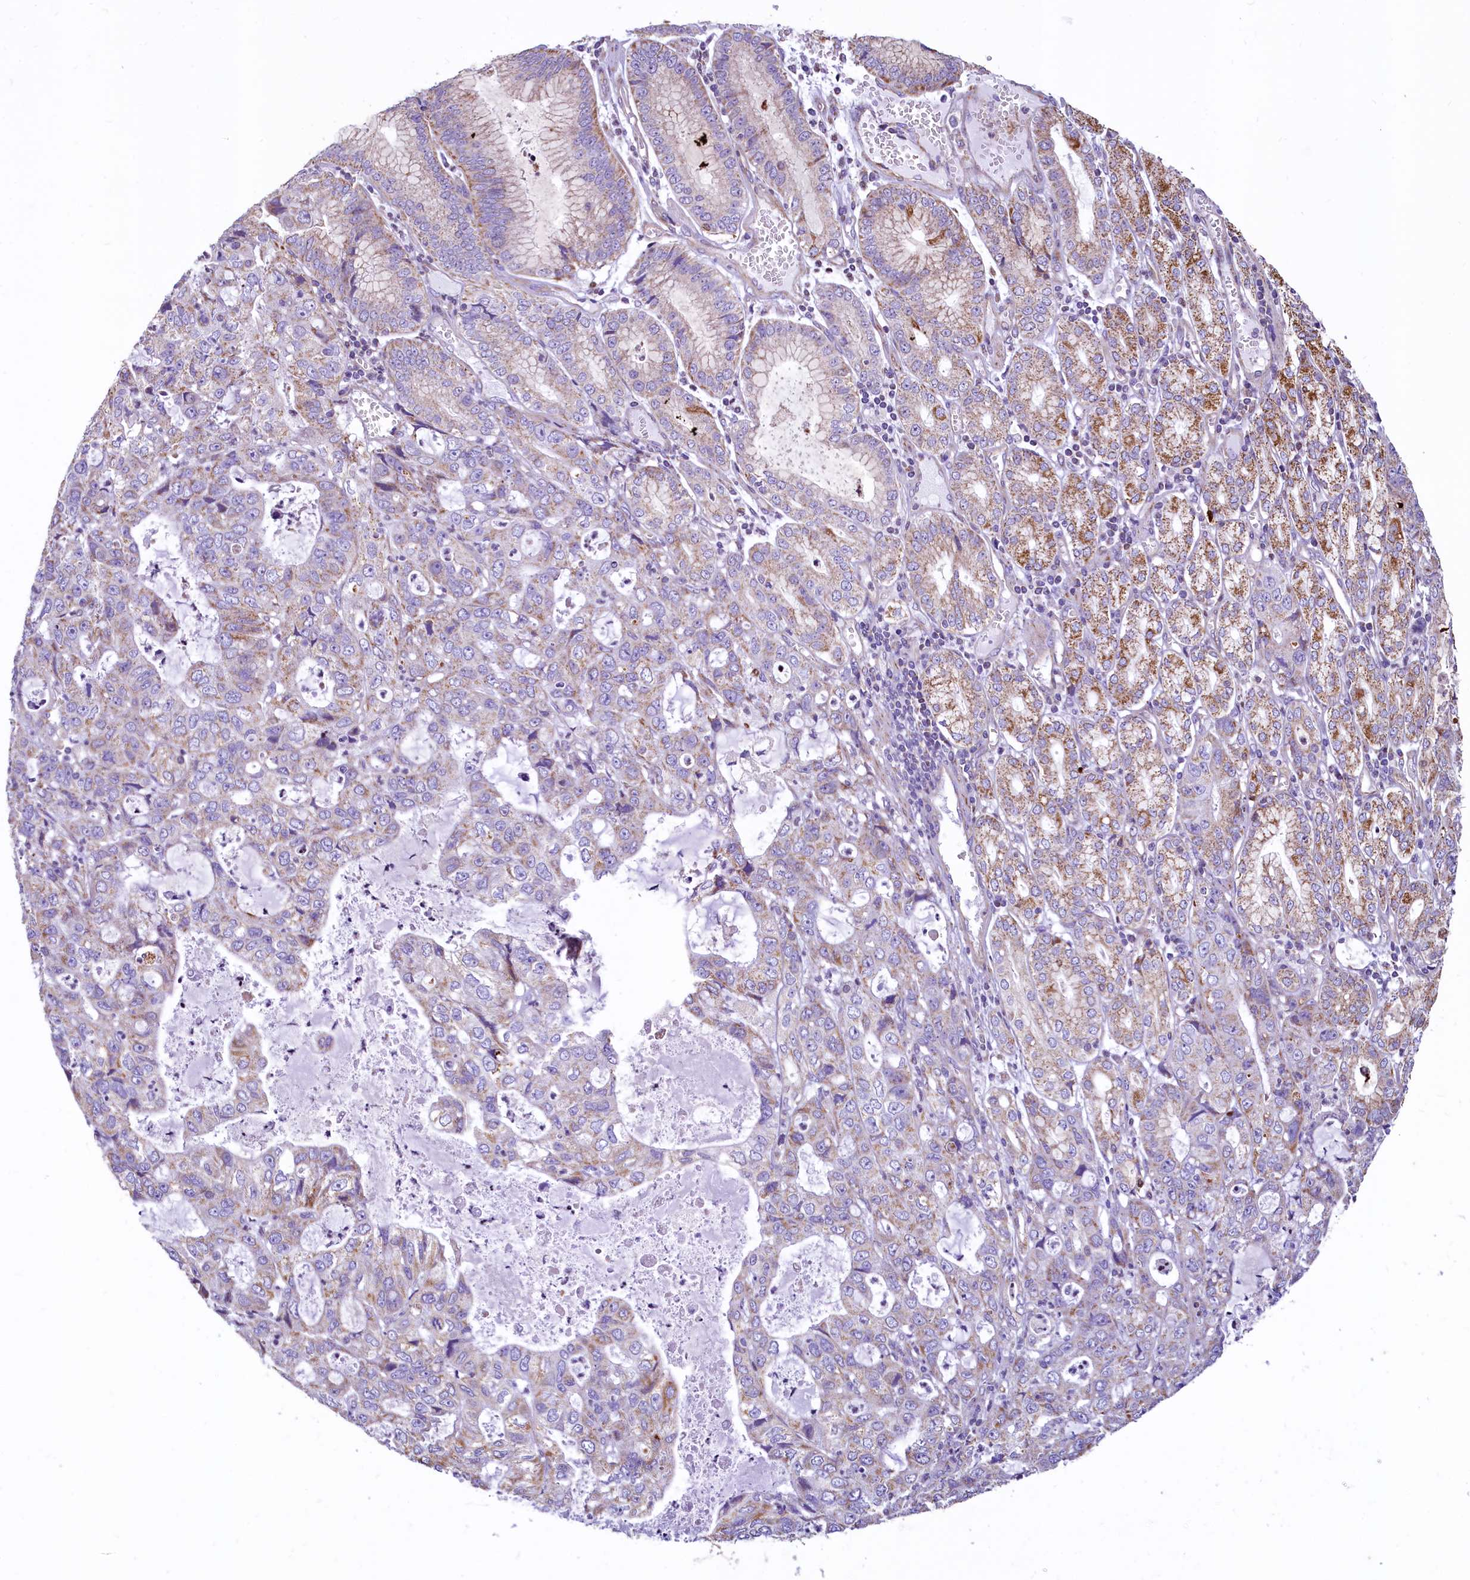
{"staining": {"intensity": "moderate", "quantity": "<25%", "location": "cytoplasmic/membranous"}, "tissue": "stomach cancer", "cell_type": "Tumor cells", "image_type": "cancer", "snomed": [{"axis": "morphology", "description": "Adenocarcinoma, NOS"}, {"axis": "topography", "description": "Stomach, upper"}], "caption": "The image shows immunohistochemical staining of stomach cancer (adenocarcinoma). There is moderate cytoplasmic/membranous staining is appreciated in about <25% of tumor cells.", "gene": "VWCE", "patient": {"sex": "female", "age": 52}}